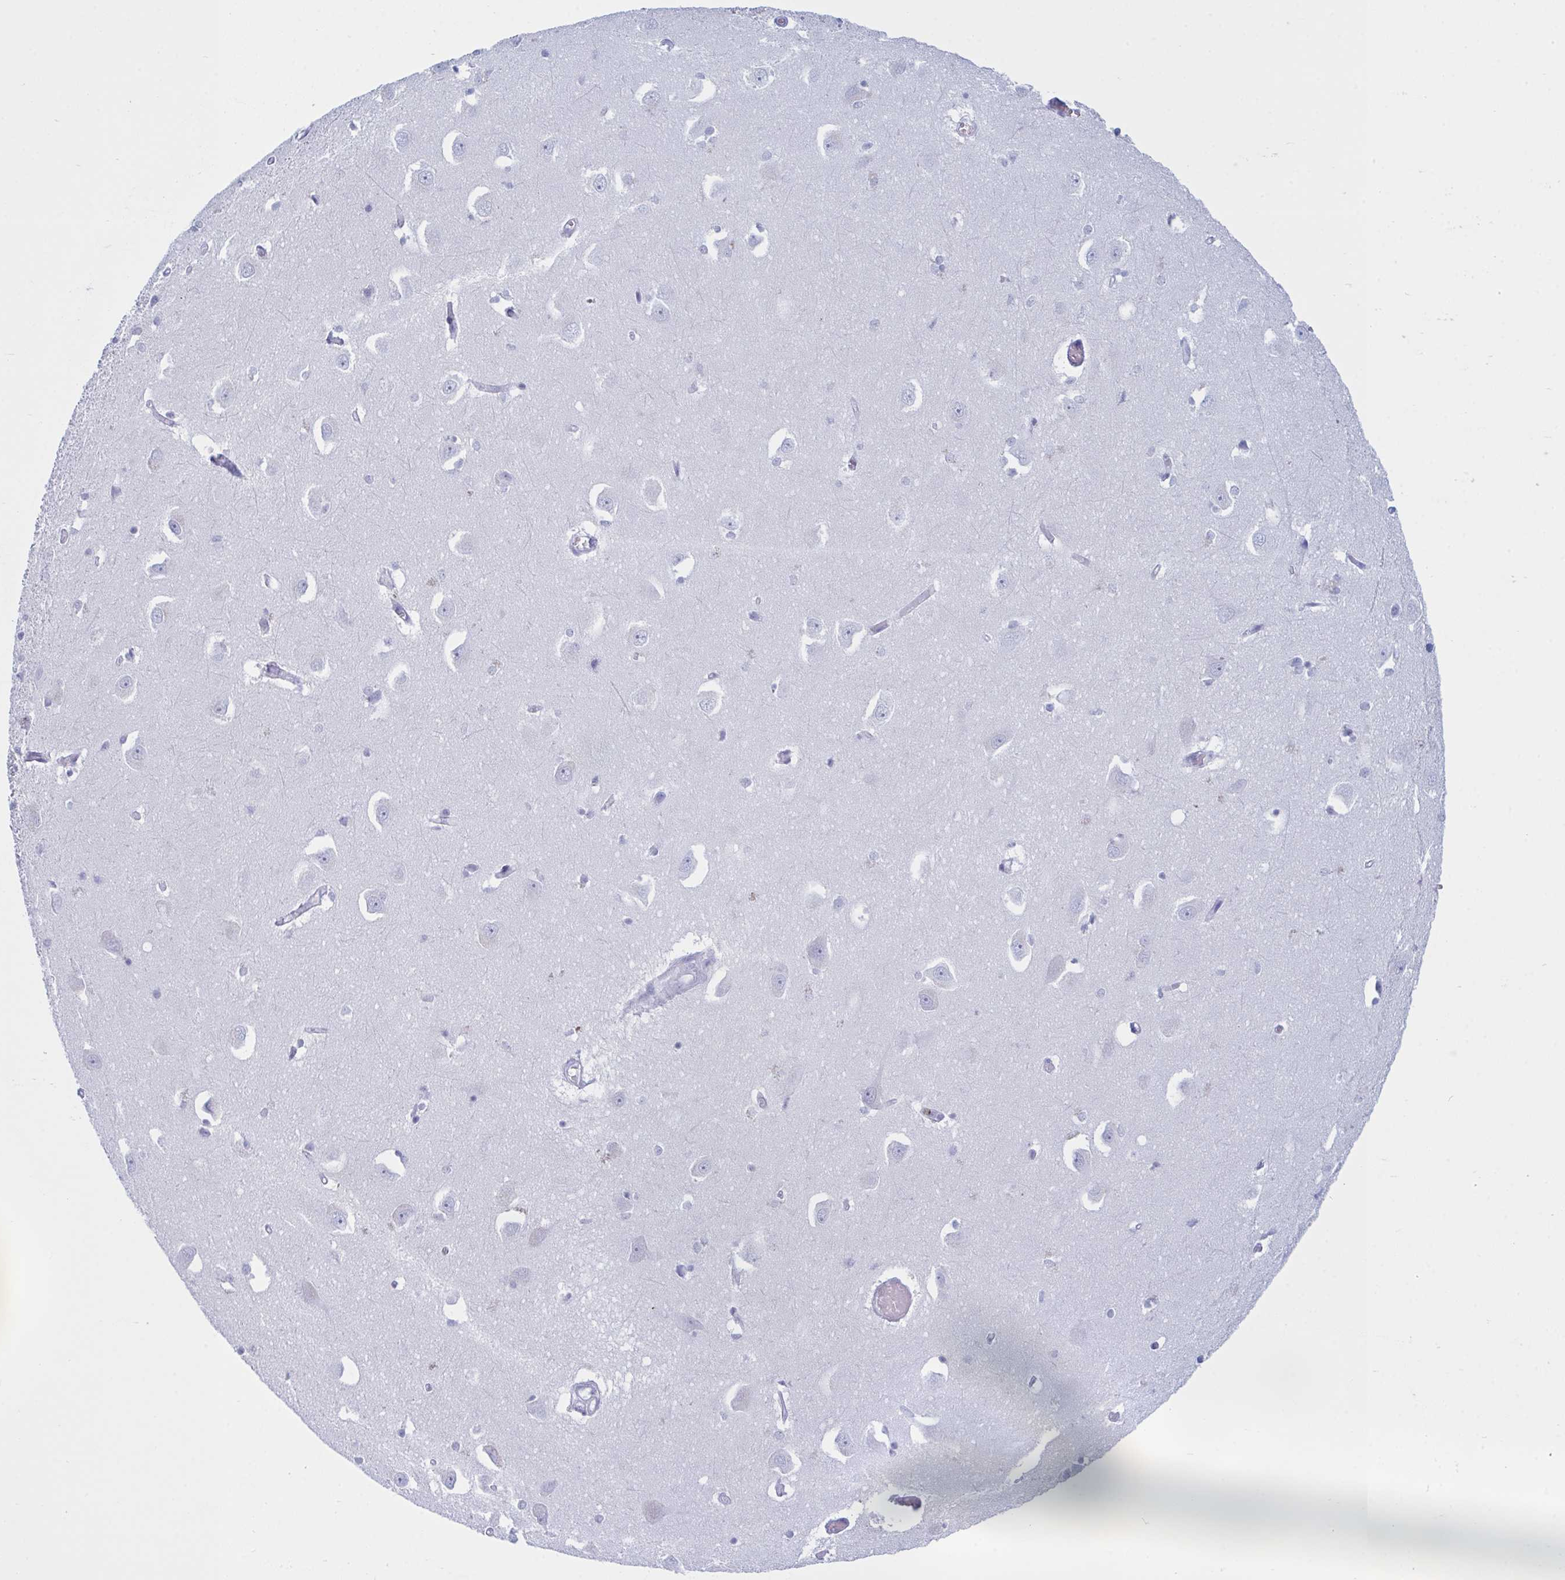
{"staining": {"intensity": "negative", "quantity": "none", "location": "none"}, "tissue": "caudate", "cell_type": "Glial cells", "image_type": "normal", "snomed": [{"axis": "morphology", "description": "Normal tissue, NOS"}, {"axis": "topography", "description": "Lateral ventricle wall"}, {"axis": "topography", "description": "Hippocampus"}], "caption": "Immunohistochemistry of unremarkable caudate displays no expression in glial cells.", "gene": "MYO1F", "patient": {"sex": "female", "age": 63}}